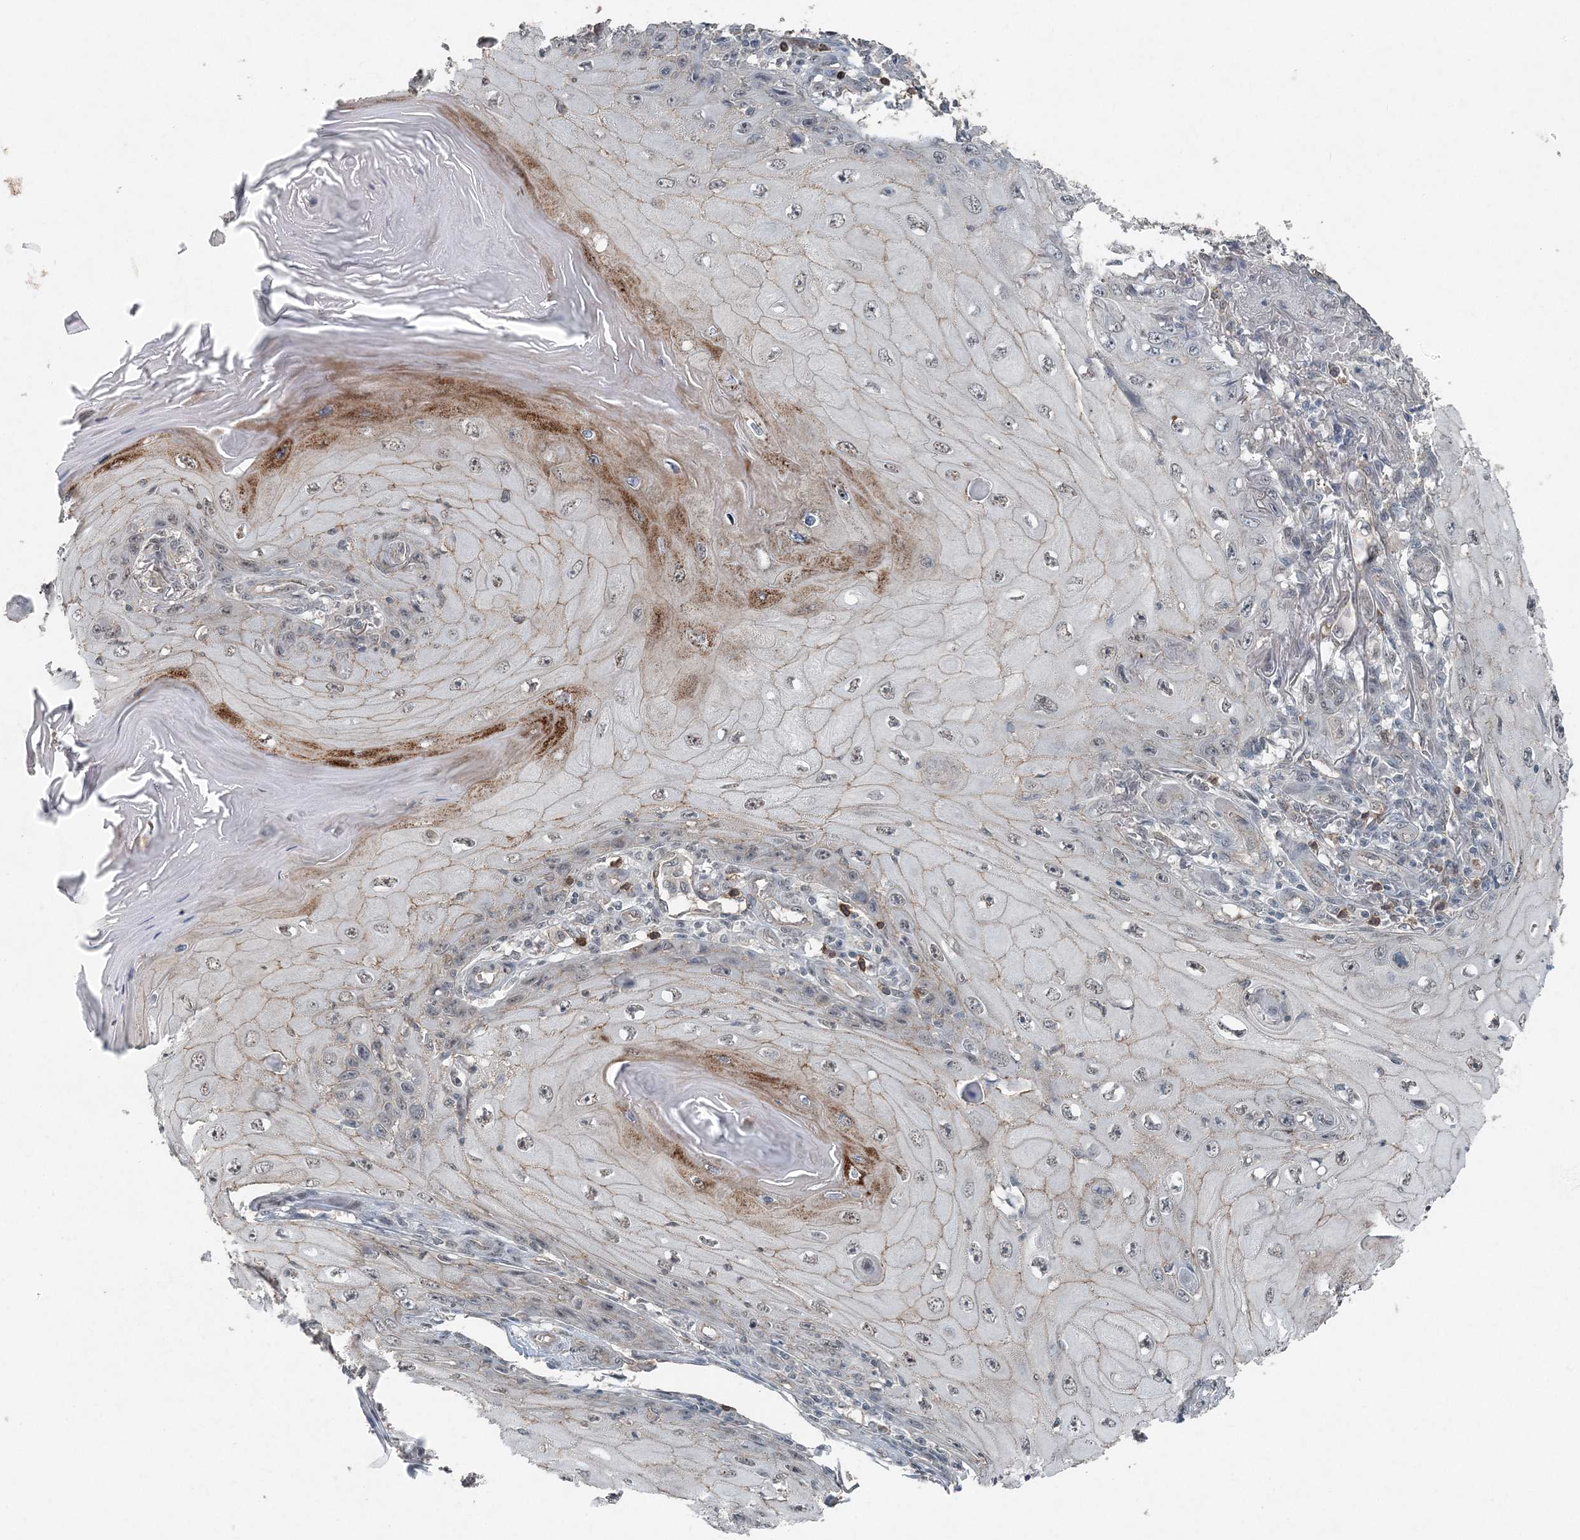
{"staining": {"intensity": "moderate", "quantity": "<25%", "location": "cytoplasmic/membranous"}, "tissue": "skin cancer", "cell_type": "Tumor cells", "image_type": "cancer", "snomed": [{"axis": "morphology", "description": "Squamous cell carcinoma, NOS"}, {"axis": "topography", "description": "Skin"}], "caption": "Moderate cytoplasmic/membranous positivity is identified in about <25% of tumor cells in skin cancer. Ihc stains the protein in brown and the nuclei are stained blue.", "gene": "VSIG2", "patient": {"sex": "female", "age": 73}}